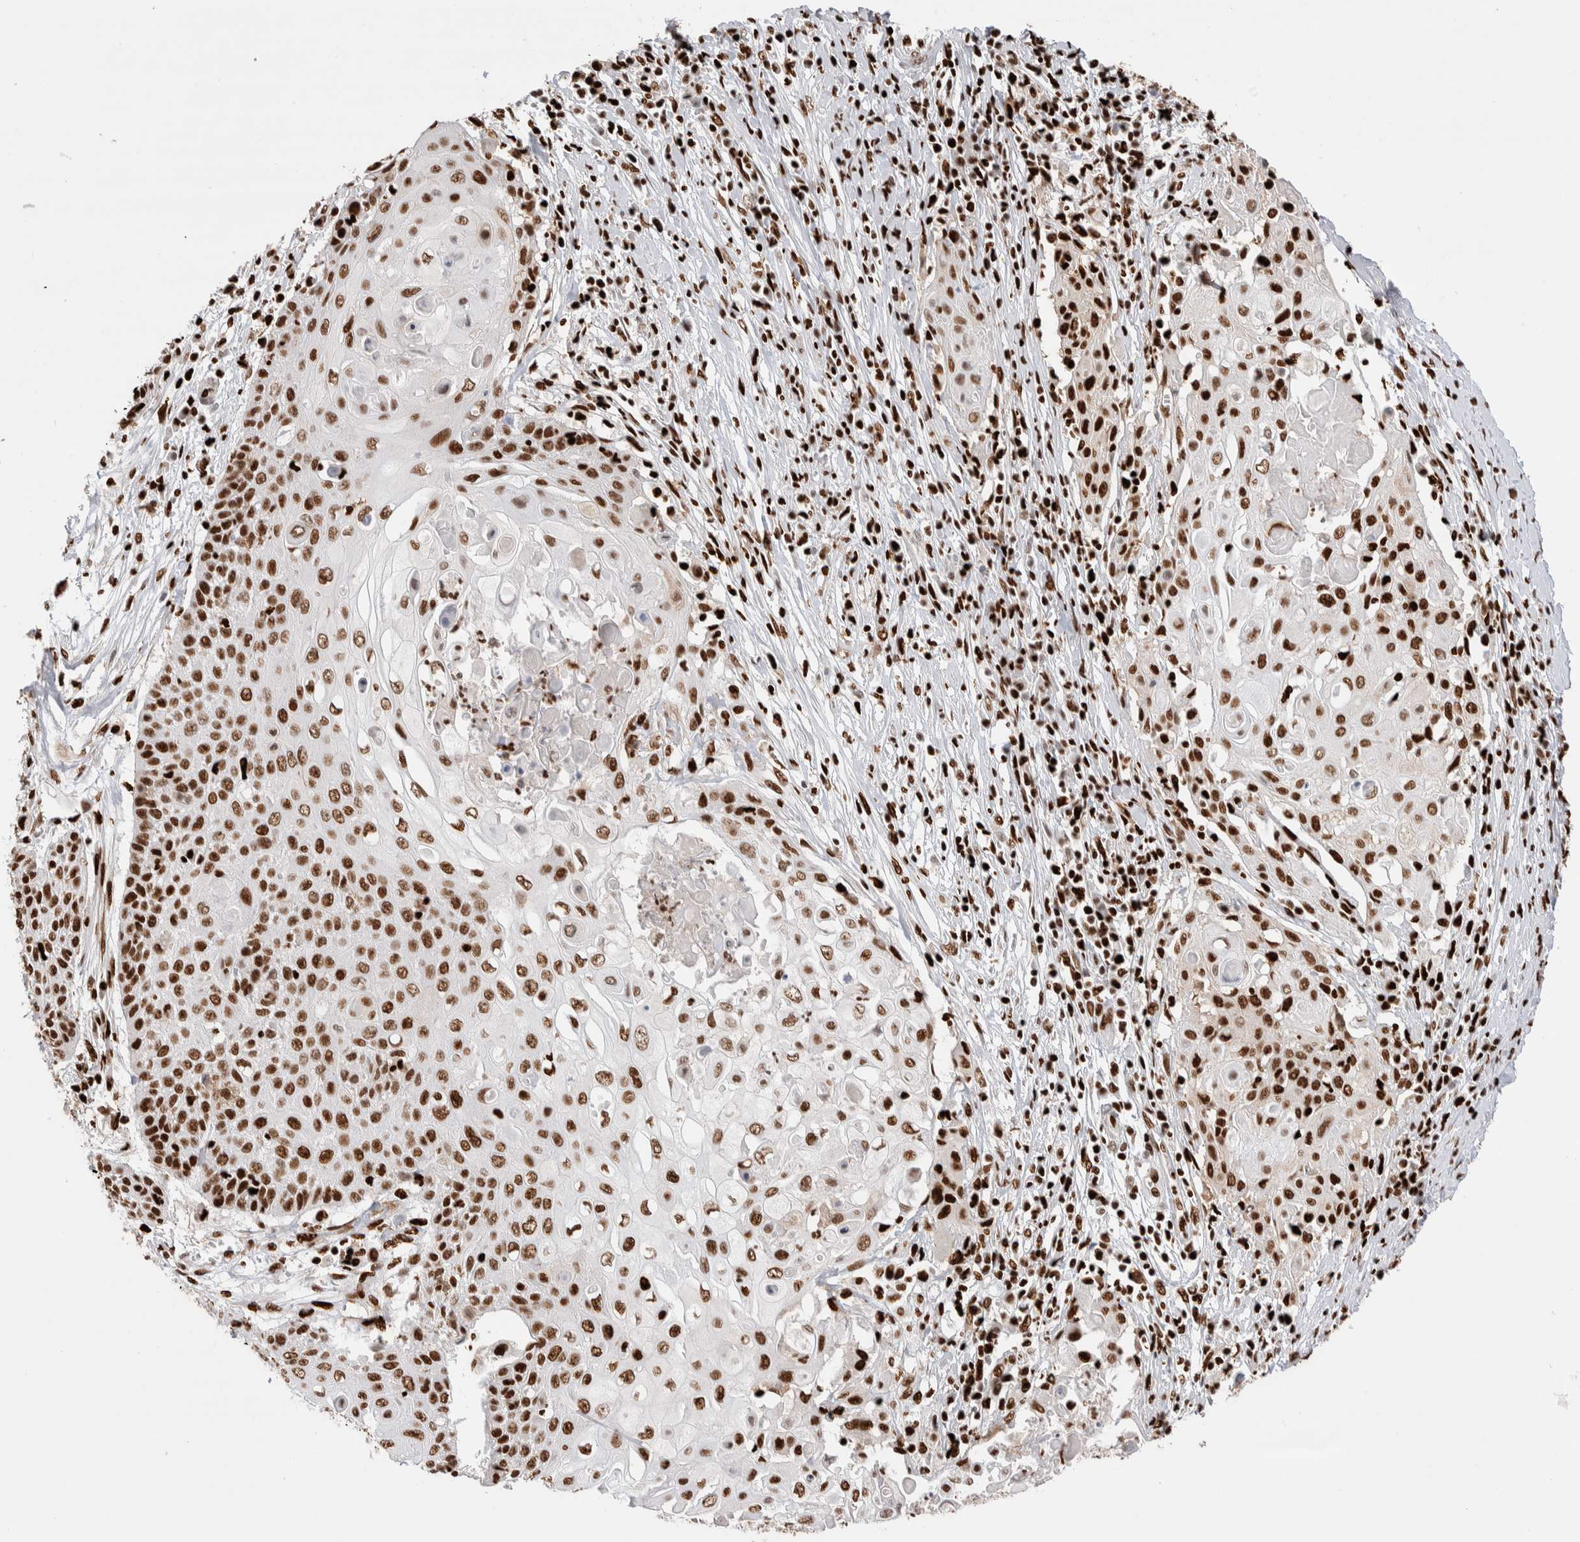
{"staining": {"intensity": "strong", "quantity": ">75%", "location": "nuclear"}, "tissue": "cervical cancer", "cell_type": "Tumor cells", "image_type": "cancer", "snomed": [{"axis": "morphology", "description": "Squamous cell carcinoma, NOS"}, {"axis": "topography", "description": "Cervix"}], "caption": "Immunohistochemistry (IHC) photomicrograph of cervical cancer (squamous cell carcinoma) stained for a protein (brown), which demonstrates high levels of strong nuclear expression in about >75% of tumor cells.", "gene": "RNASEK-C17orf49", "patient": {"sex": "female", "age": 39}}